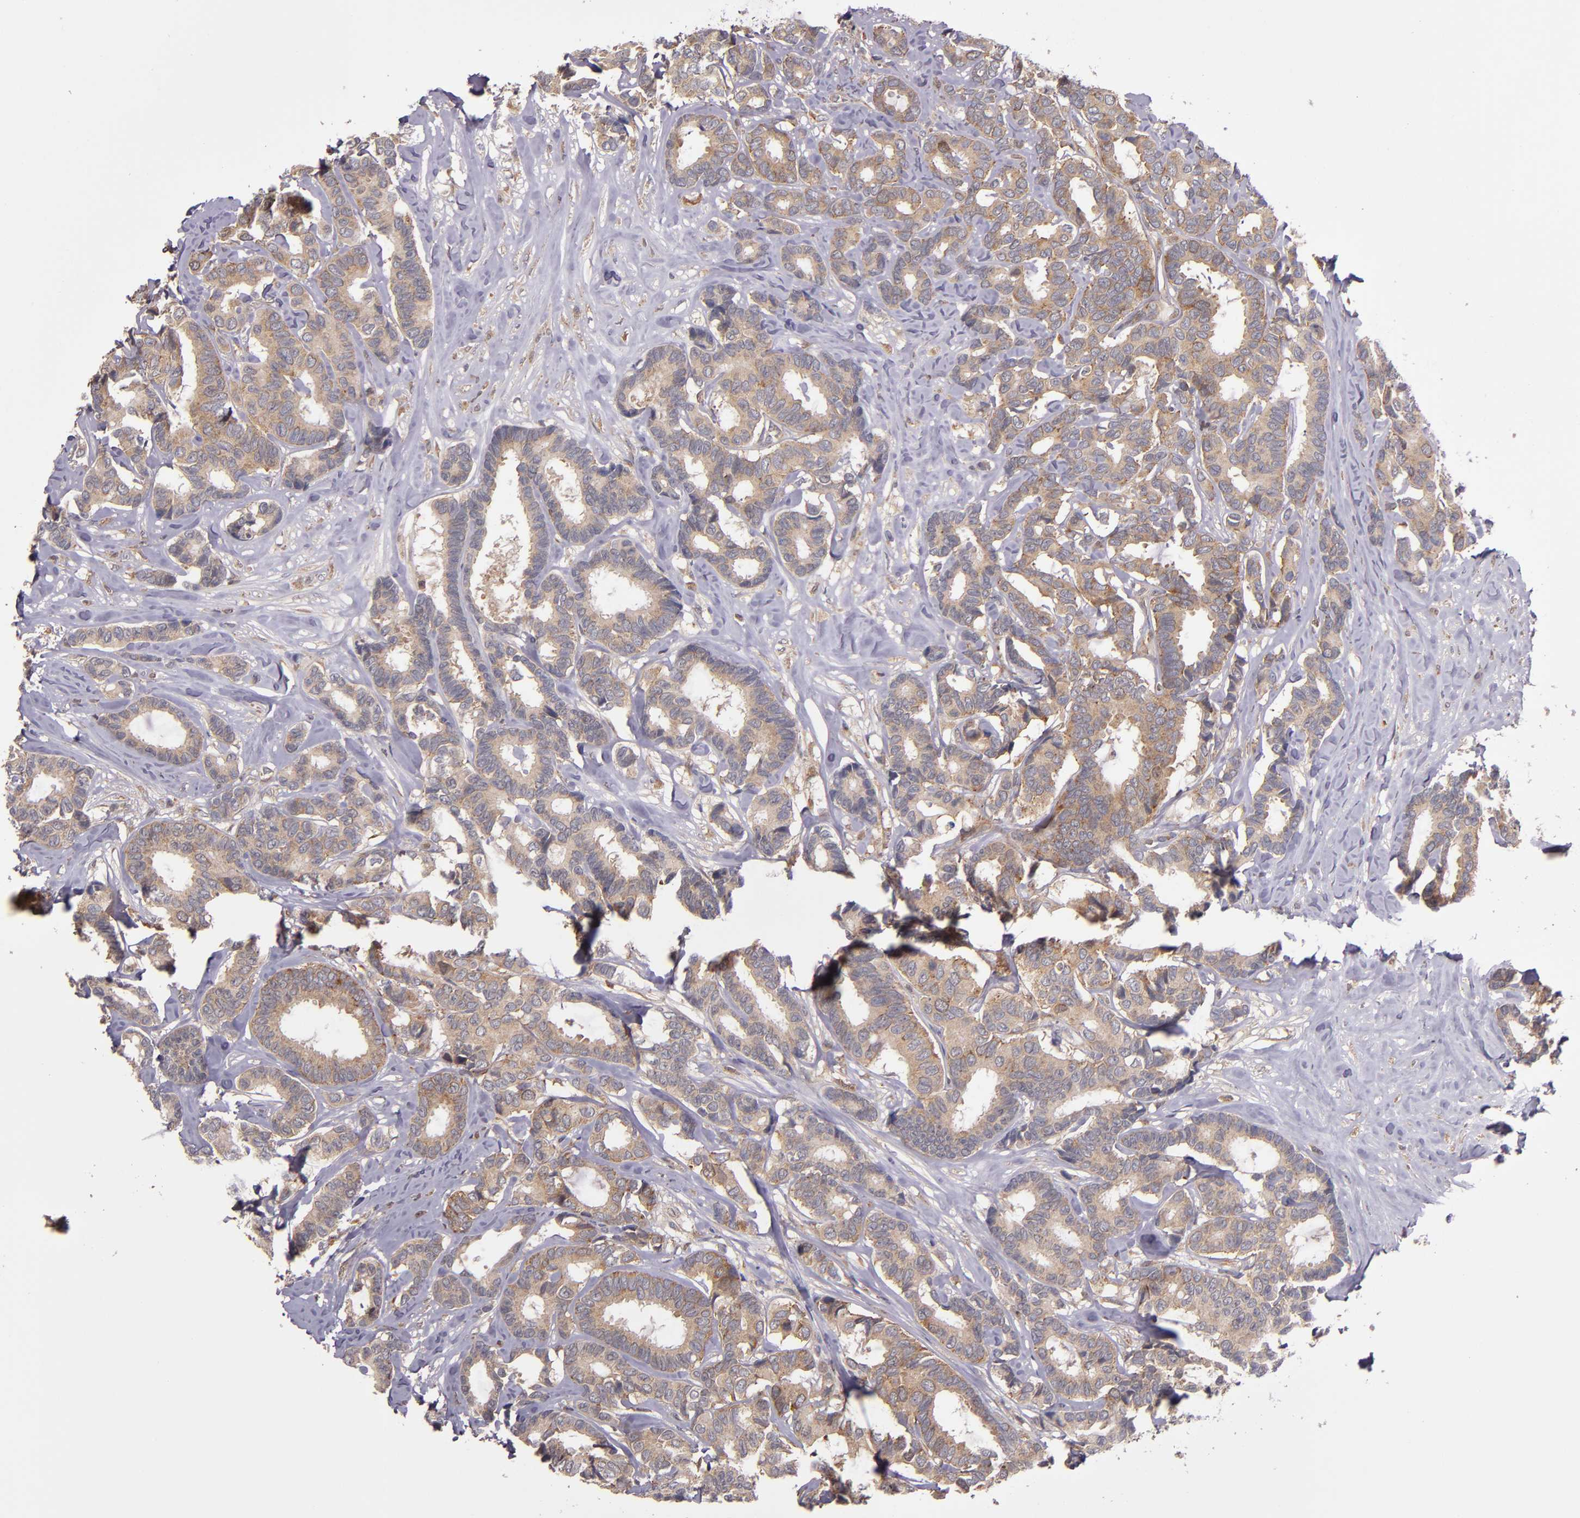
{"staining": {"intensity": "moderate", "quantity": ">75%", "location": "cytoplasmic/membranous"}, "tissue": "breast cancer", "cell_type": "Tumor cells", "image_type": "cancer", "snomed": [{"axis": "morphology", "description": "Duct carcinoma"}, {"axis": "topography", "description": "Breast"}], "caption": "Breast infiltrating ductal carcinoma tissue demonstrates moderate cytoplasmic/membranous expression in approximately >75% of tumor cells The protein is stained brown, and the nuclei are stained in blue (DAB (3,3'-diaminobenzidine) IHC with brightfield microscopy, high magnification).", "gene": "EIF4ENIF1", "patient": {"sex": "female", "age": 87}}